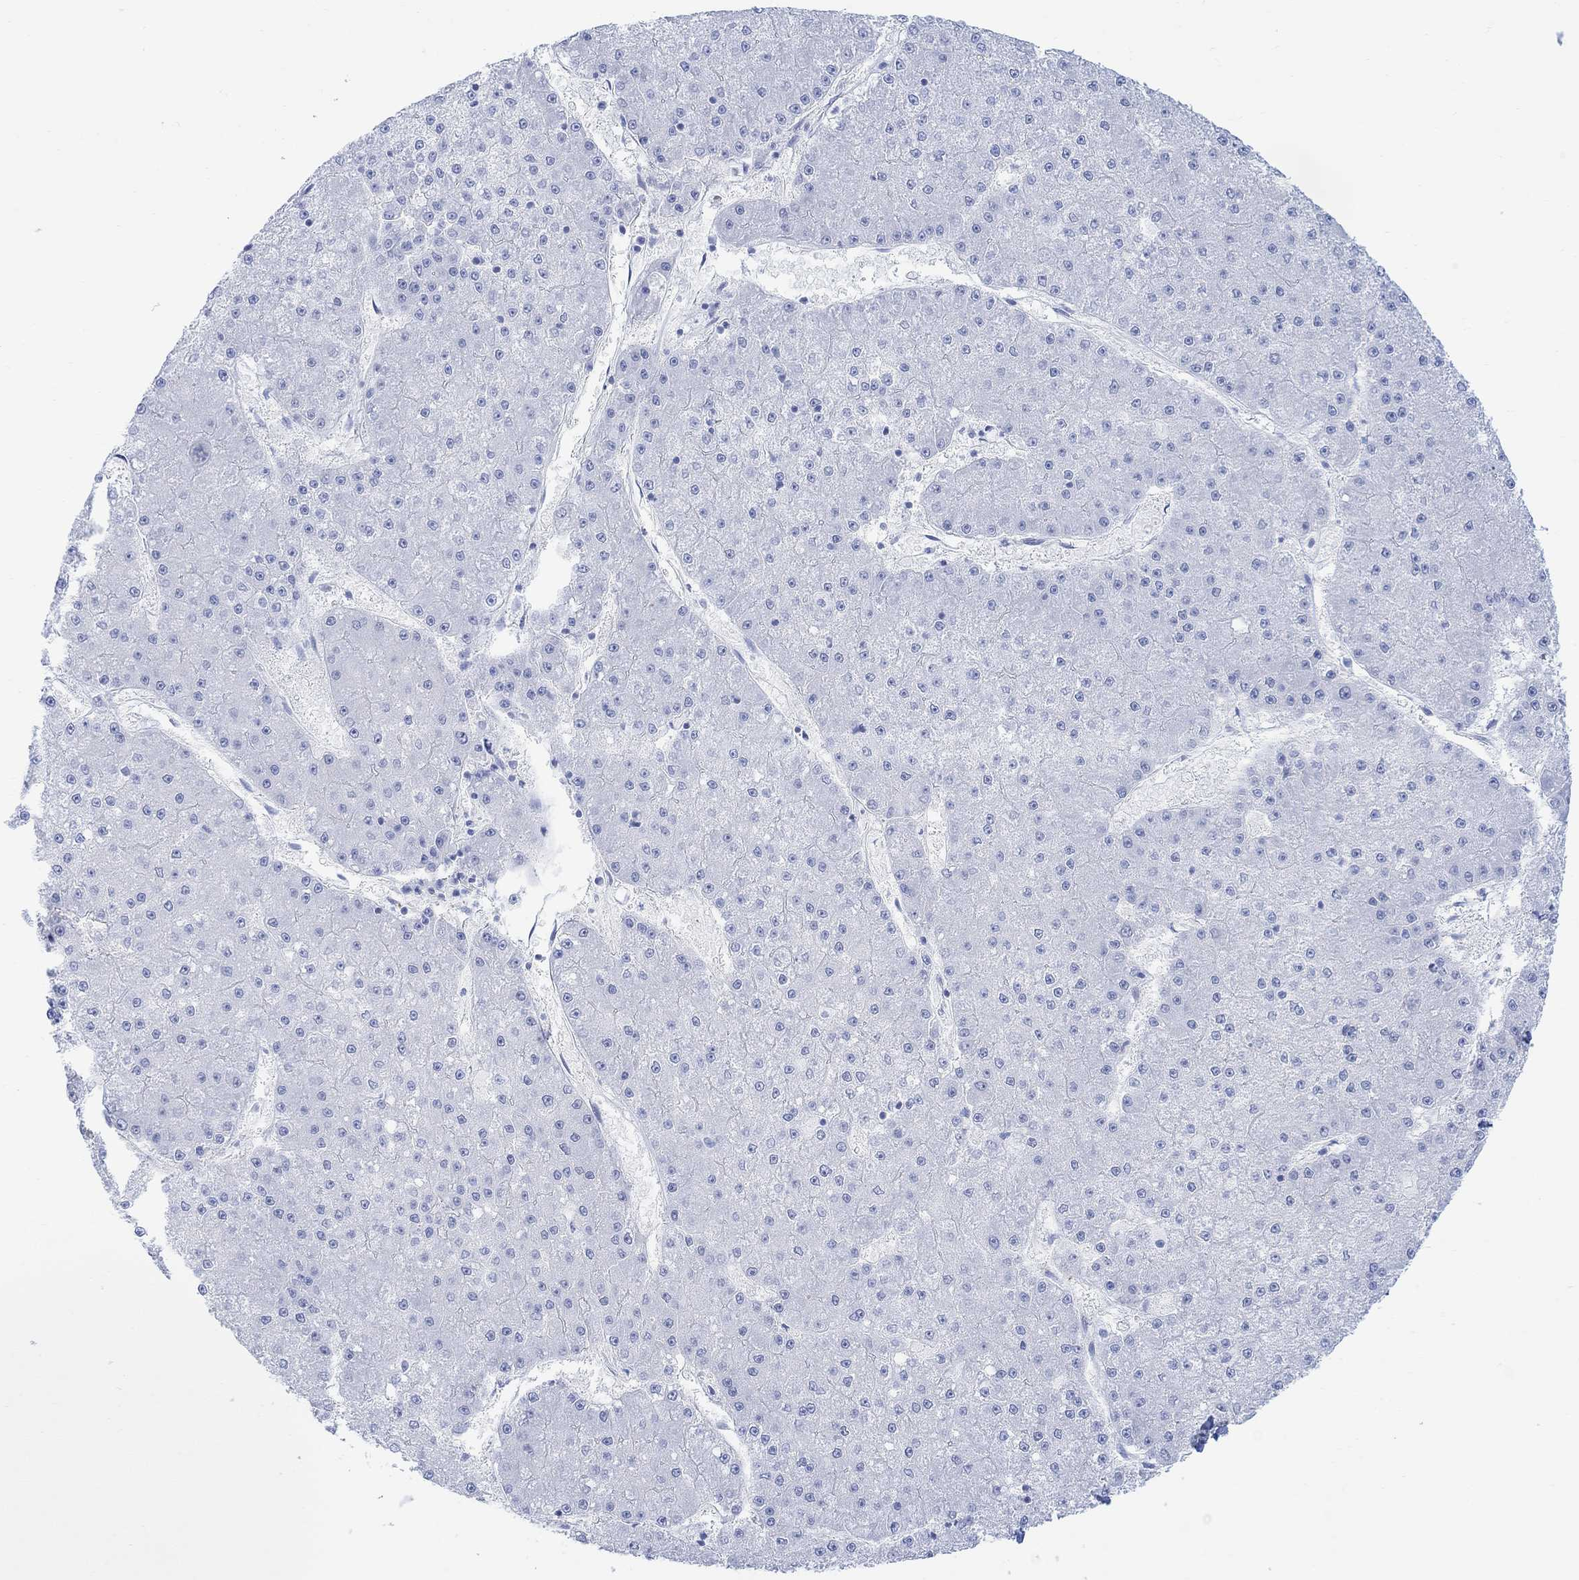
{"staining": {"intensity": "negative", "quantity": "none", "location": "none"}, "tissue": "liver cancer", "cell_type": "Tumor cells", "image_type": "cancer", "snomed": [{"axis": "morphology", "description": "Carcinoma, Hepatocellular, NOS"}, {"axis": "topography", "description": "Liver"}], "caption": "Hepatocellular carcinoma (liver) was stained to show a protein in brown. There is no significant positivity in tumor cells. The staining is performed using DAB (3,3'-diaminobenzidine) brown chromogen with nuclei counter-stained in using hematoxylin.", "gene": "TLDC2", "patient": {"sex": "male", "age": 73}}